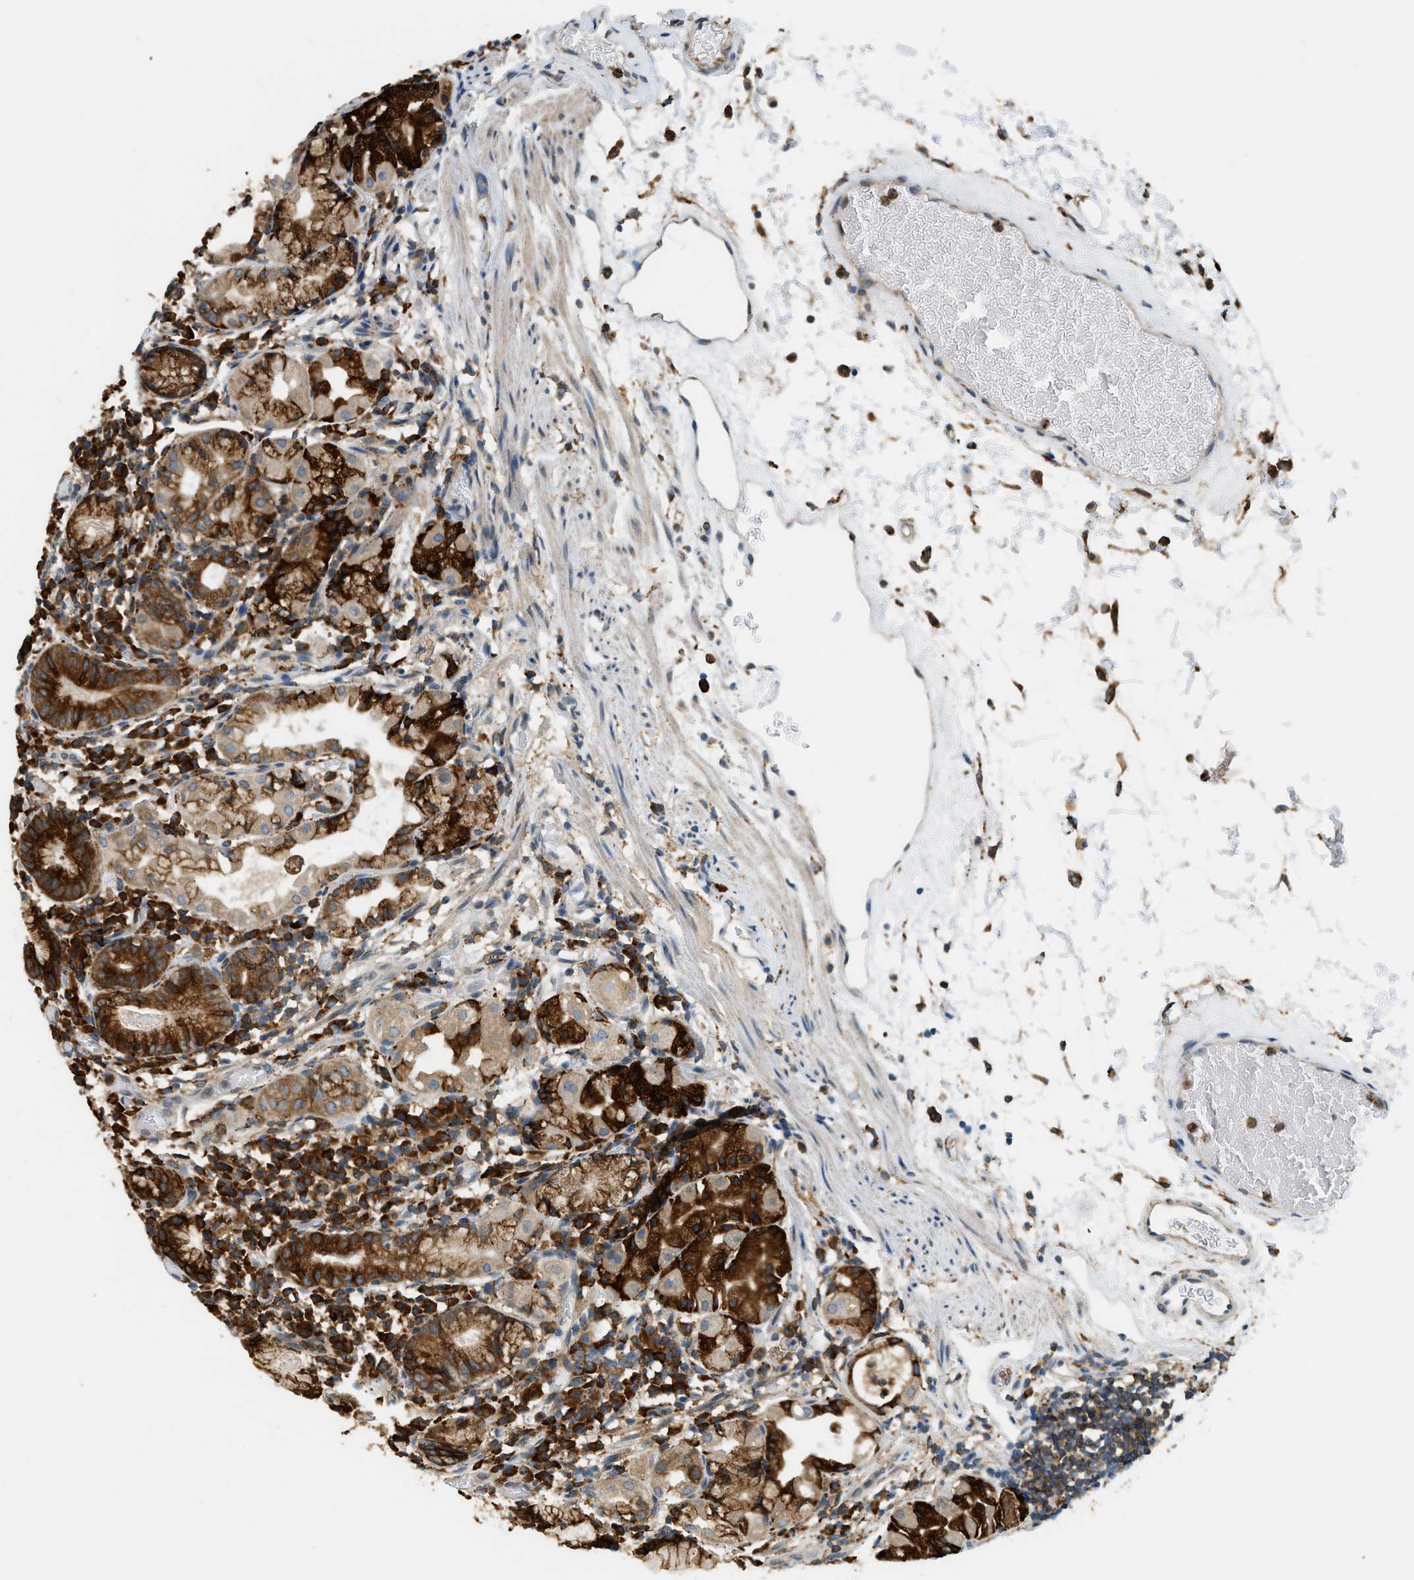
{"staining": {"intensity": "strong", "quantity": ">75%", "location": "cytoplasmic/membranous"}, "tissue": "stomach", "cell_type": "Glandular cells", "image_type": "normal", "snomed": [{"axis": "morphology", "description": "Normal tissue, NOS"}, {"axis": "topography", "description": "Stomach"}, {"axis": "topography", "description": "Stomach, lower"}], "caption": "Glandular cells exhibit strong cytoplasmic/membranous staining in approximately >75% of cells in unremarkable stomach. (DAB IHC, brown staining for protein, blue staining for nuclei).", "gene": "SEMA4D", "patient": {"sex": "female", "age": 75}}